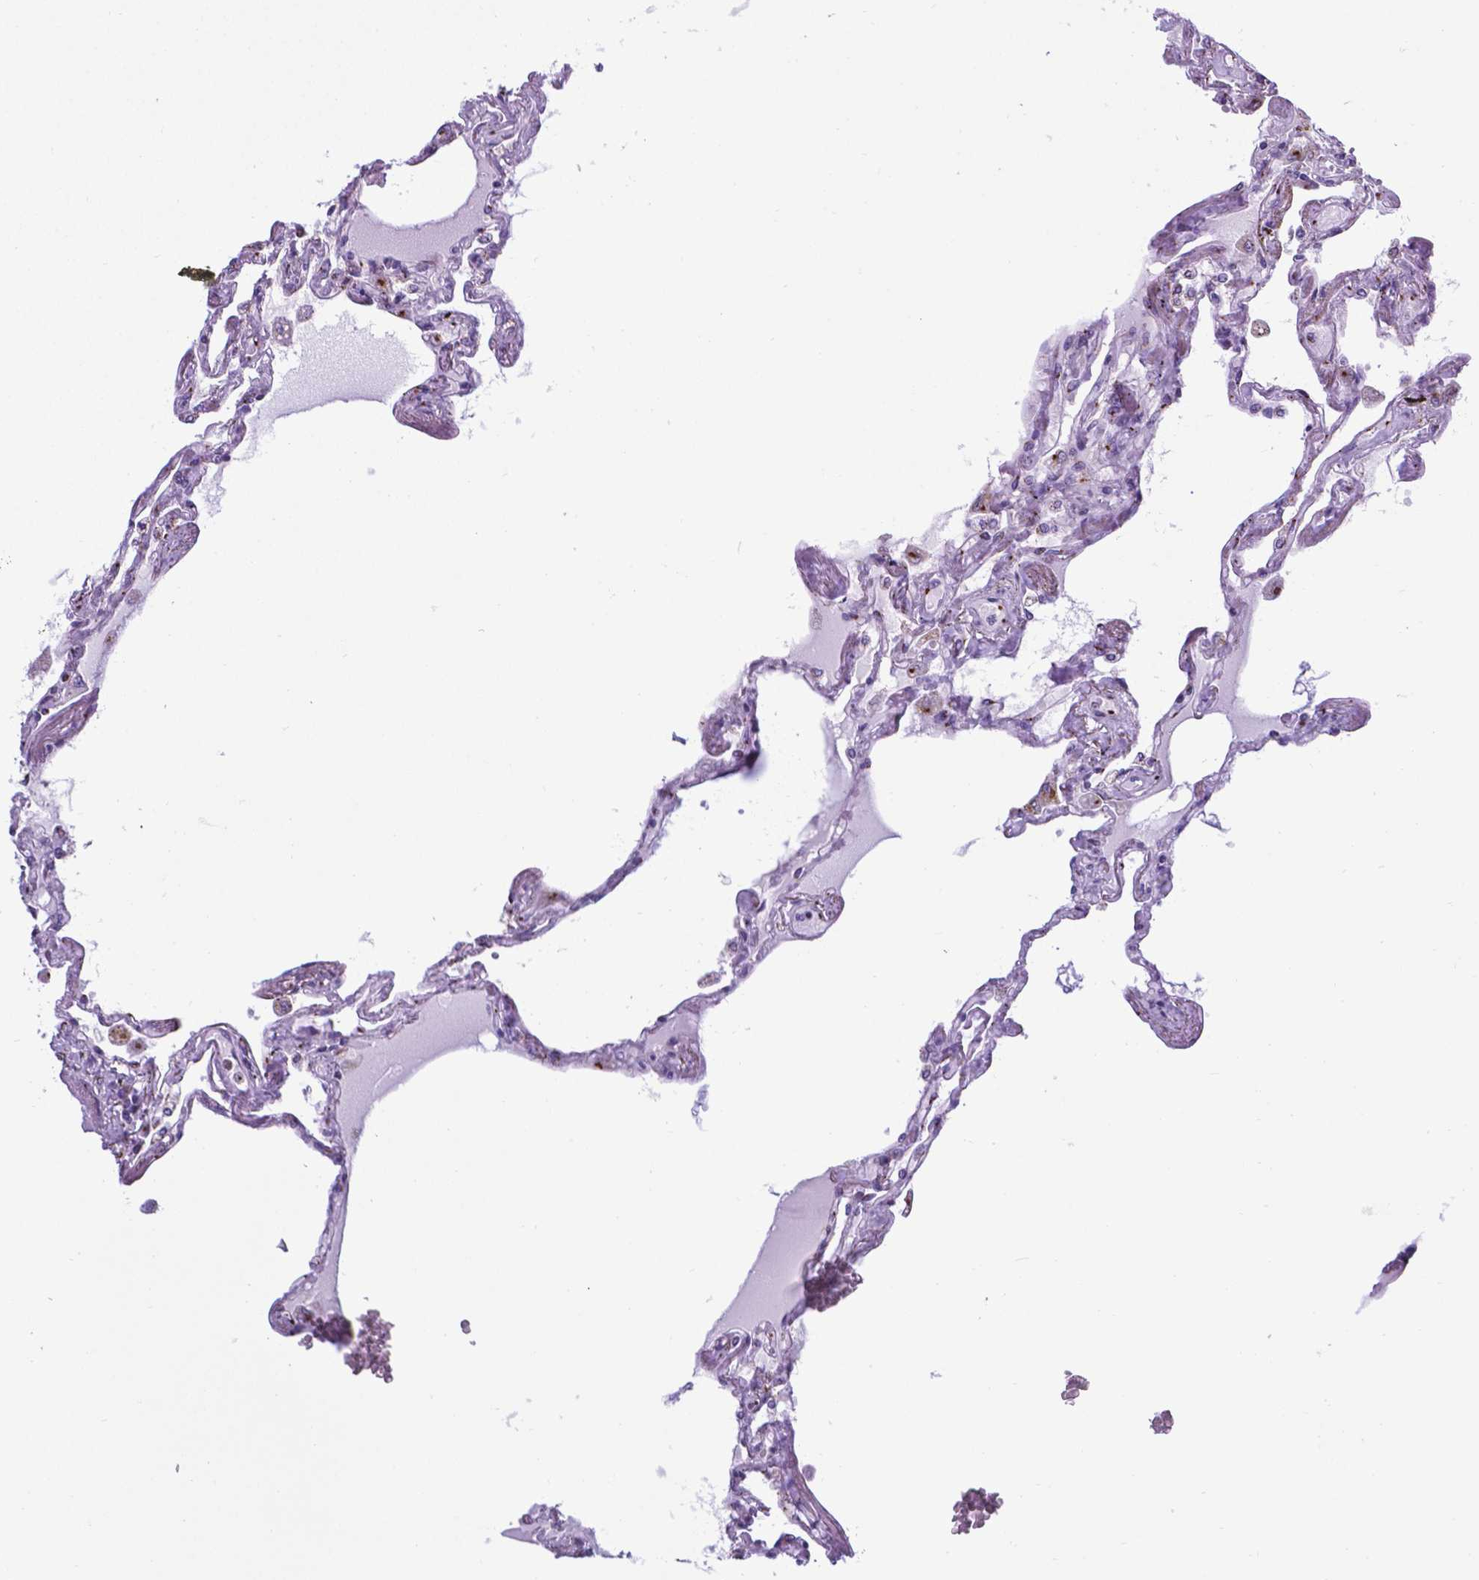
{"staining": {"intensity": "negative", "quantity": "none", "location": "none"}, "tissue": "lung", "cell_type": "Alveolar cells", "image_type": "normal", "snomed": [{"axis": "morphology", "description": "Normal tissue, NOS"}, {"axis": "morphology", "description": "Adenocarcinoma, NOS"}, {"axis": "topography", "description": "Cartilage tissue"}, {"axis": "topography", "description": "Lung"}], "caption": "Micrograph shows no protein expression in alveolar cells of unremarkable lung. (DAB immunohistochemistry, high magnification).", "gene": "MRPL10", "patient": {"sex": "female", "age": 67}}